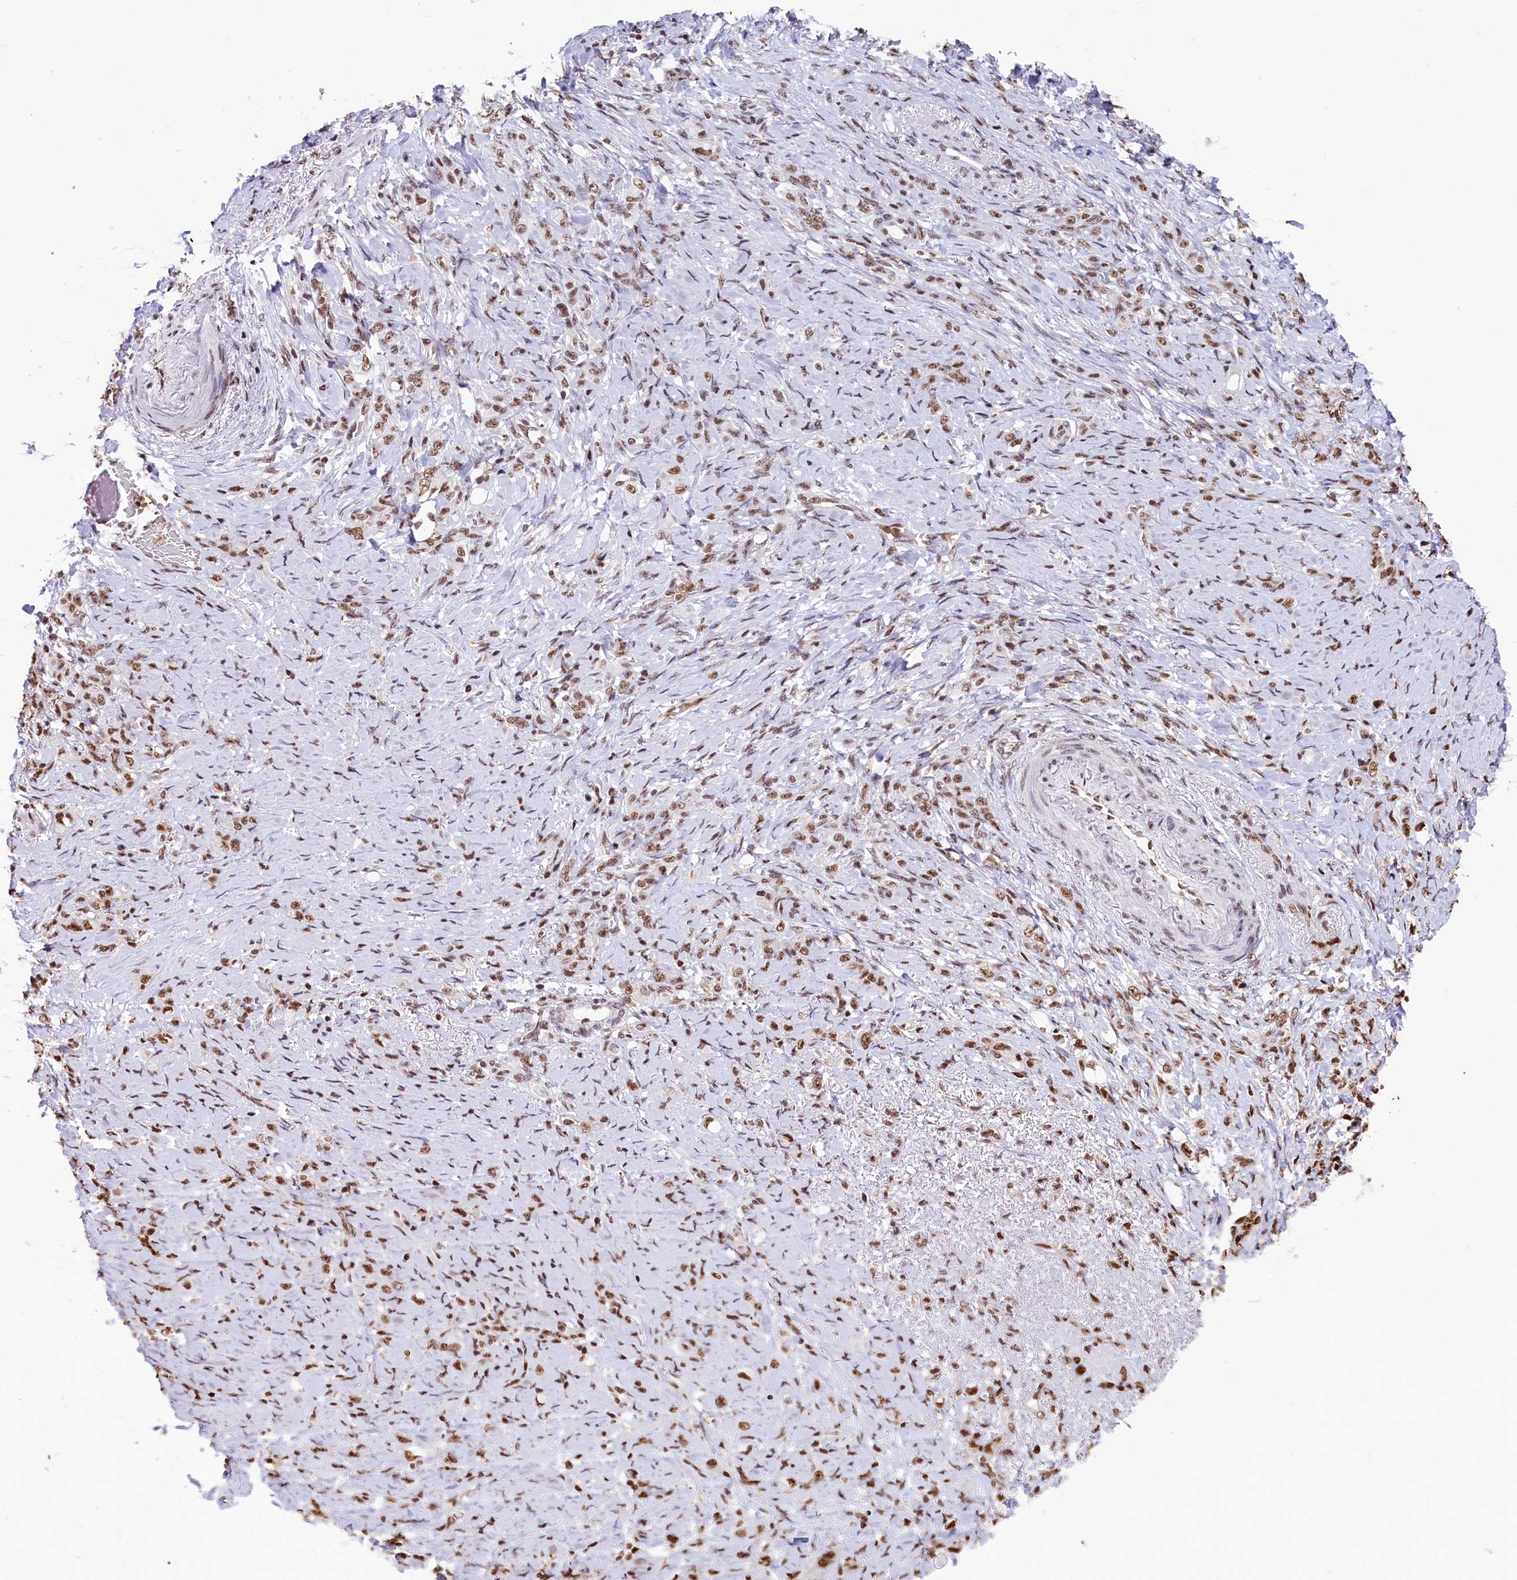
{"staining": {"intensity": "moderate", "quantity": ">75%", "location": "nuclear"}, "tissue": "stomach cancer", "cell_type": "Tumor cells", "image_type": "cancer", "snomed": [{"axis": "morphology", "description": "Adenocarcinoma, NOS"}, {"axis": "topography", "description": "Stomach"}], "caption": "Protein expression analysis of stomach cancer (adenocarcinoma) exhibits moderate nuclear staining in about >75% of tumor cells.", "gene": "SNRPD2", "patient": {"sex": "female", "age": 79}}